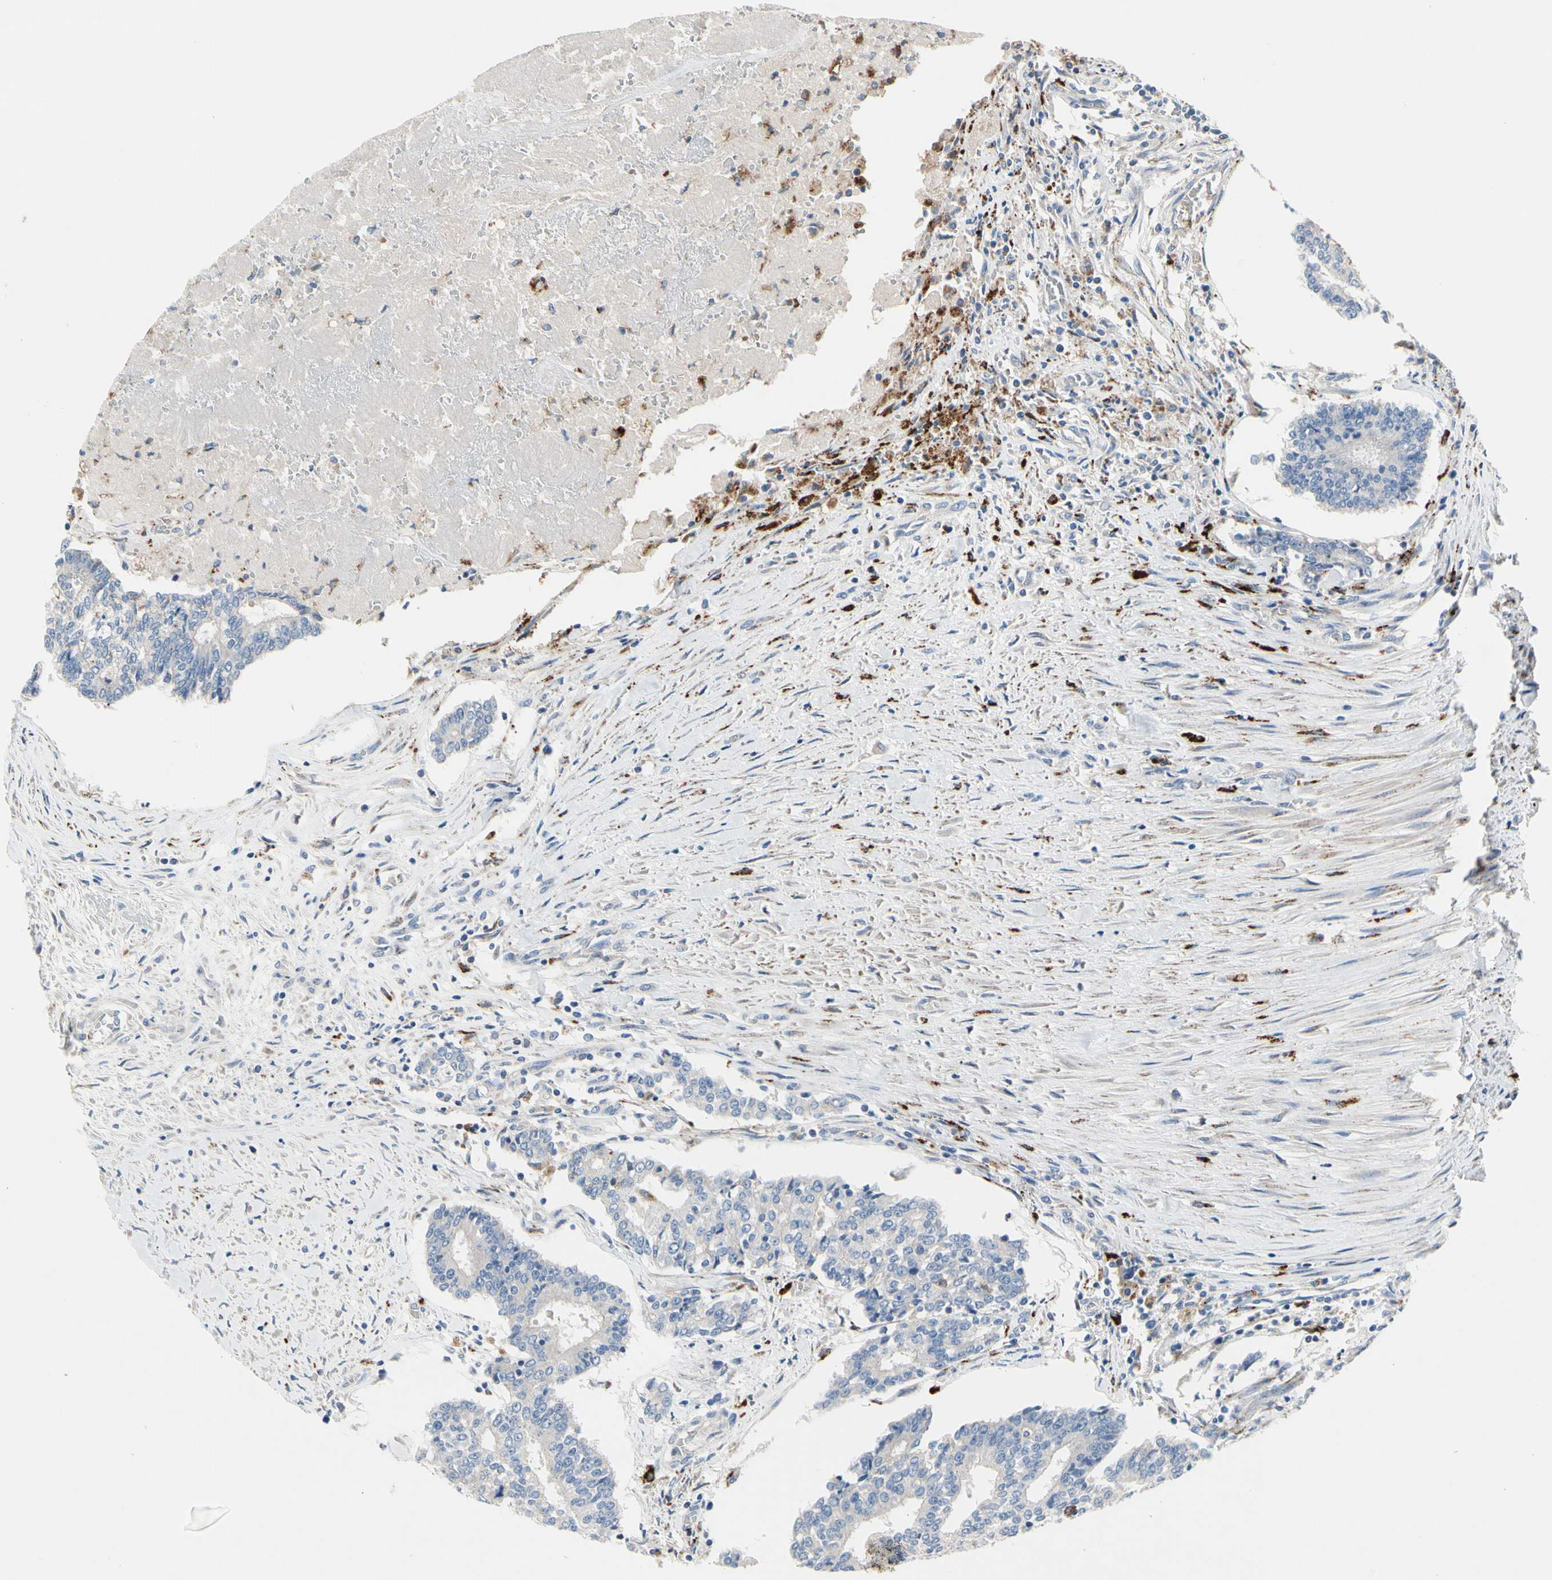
{"staining": {"intensity": "negative", "quantity": "none", "location": "none"}, "tissue": "prostate cancer", "cell_type": "Tumor cells", "image_type": "cancer", "snomed": [{"axis": "morphology", "description": "Adenocarcinoma, High grade"}, {"axis": "topography", "description": "Prostate"}], "caption": "Tumor cells show no significant positivity in adenocarcinoma (high-grade) (prostate).", "gene": "RETSAT", "patient": {"sex": "male", "age": 55}}